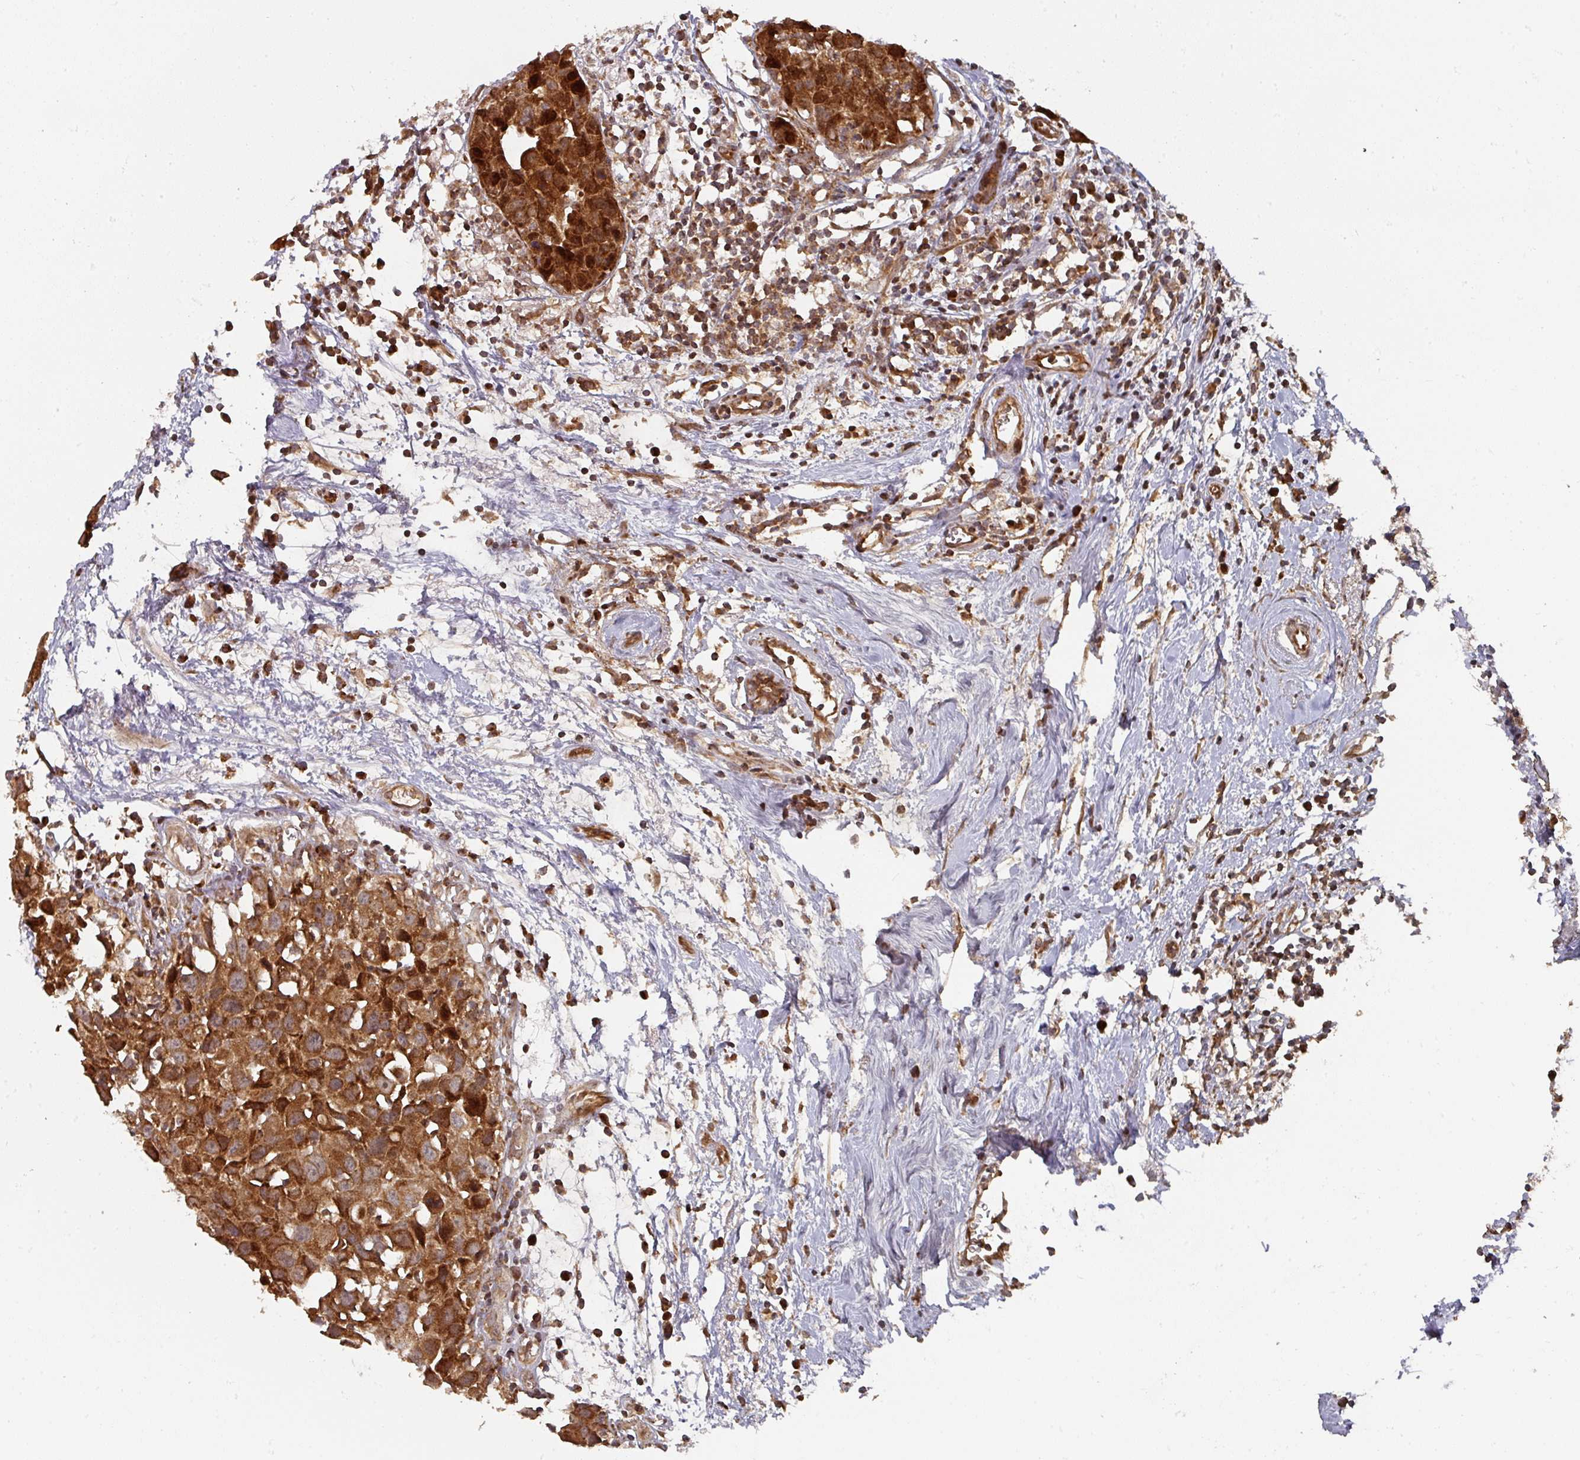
{"staining": {"intensity": "strong", "quantity": ">75%", "location": "cytoplasmic/membranous"}, "tissue": "breast cancer", "cell_type": "Tumor cells", "image_type": "cancer", "snomed": [{"axis": "morphology", "description": "Carcinoma, NOS"}, {"axis": "topography", "description": "Breast"}], "caption": "Immunohistochemistry photomicrograph of neoplastic tissue: breast cancer stained using immunohistochemistry (IHC) reveals high levels of strong protein expression localized specifically in the cytoplasmic/membranous of tumor cells, appearing as a cytoplasmic/membranous brown color.", "gene": "DNAJC7", "patient": {"sex": "female", "age": 60}}